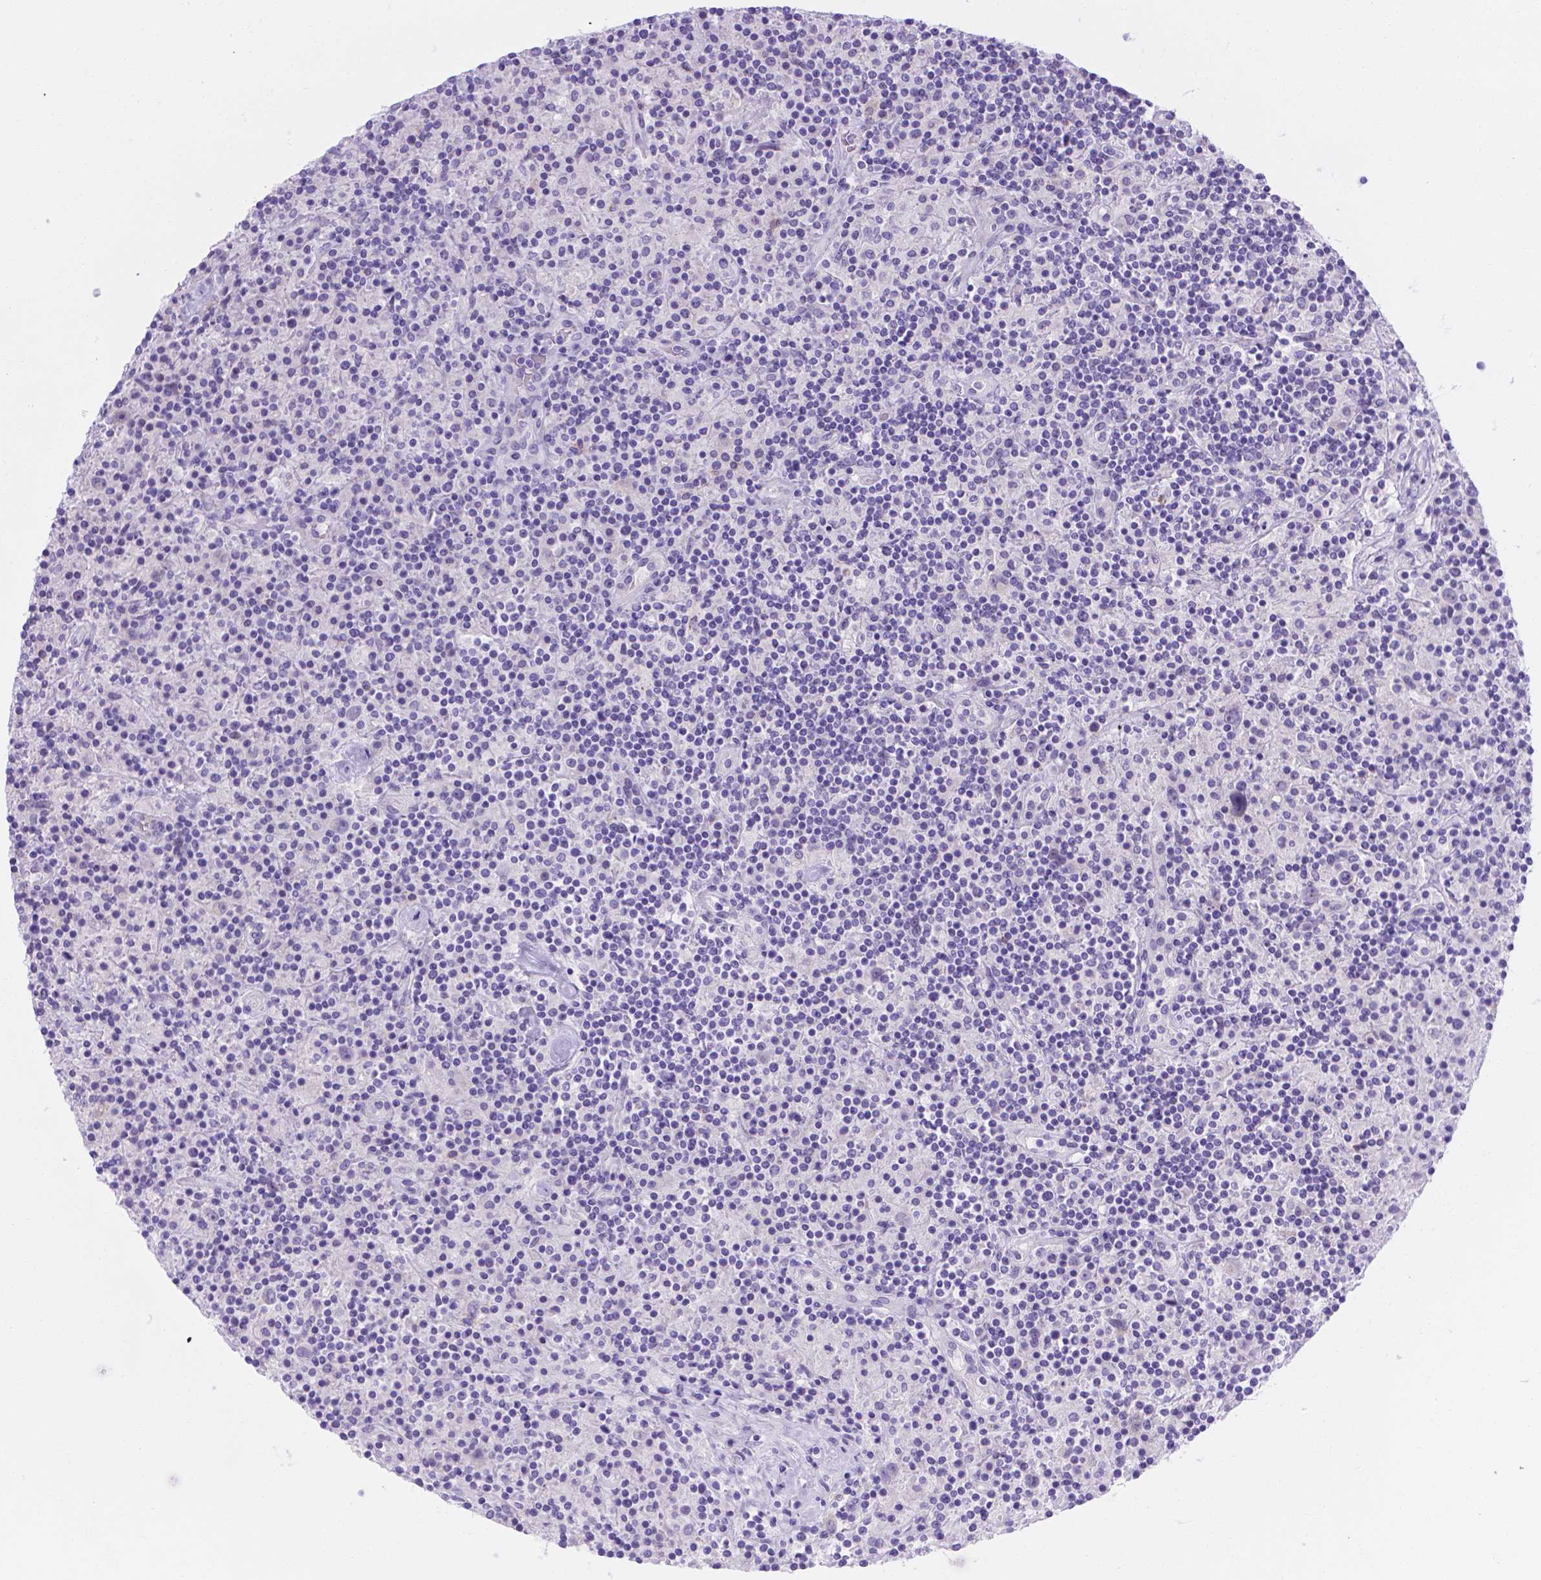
{"staining": {"intensity": "negative", "quantity": "none", "location": "none"}, "tissue": "lymphoma", "cell_type": "Tumor cells", "image_type": "cancer", "snomed": [{"axis": "morphology", "description": "Hodgkin's disease, NOS"}, {"axis": "topography", "description": "Lymph node"}], "caption": "An image of human Hodgkin's disease is negative for staining in tumor cells. The staining was performed using DAB to visualize the protein expression in brown, while the nuclei were stained in blue with hematoxylin (Magnification: 20x).", "gene": "MLN", "patient": {"sex": "male", "age": 70}}